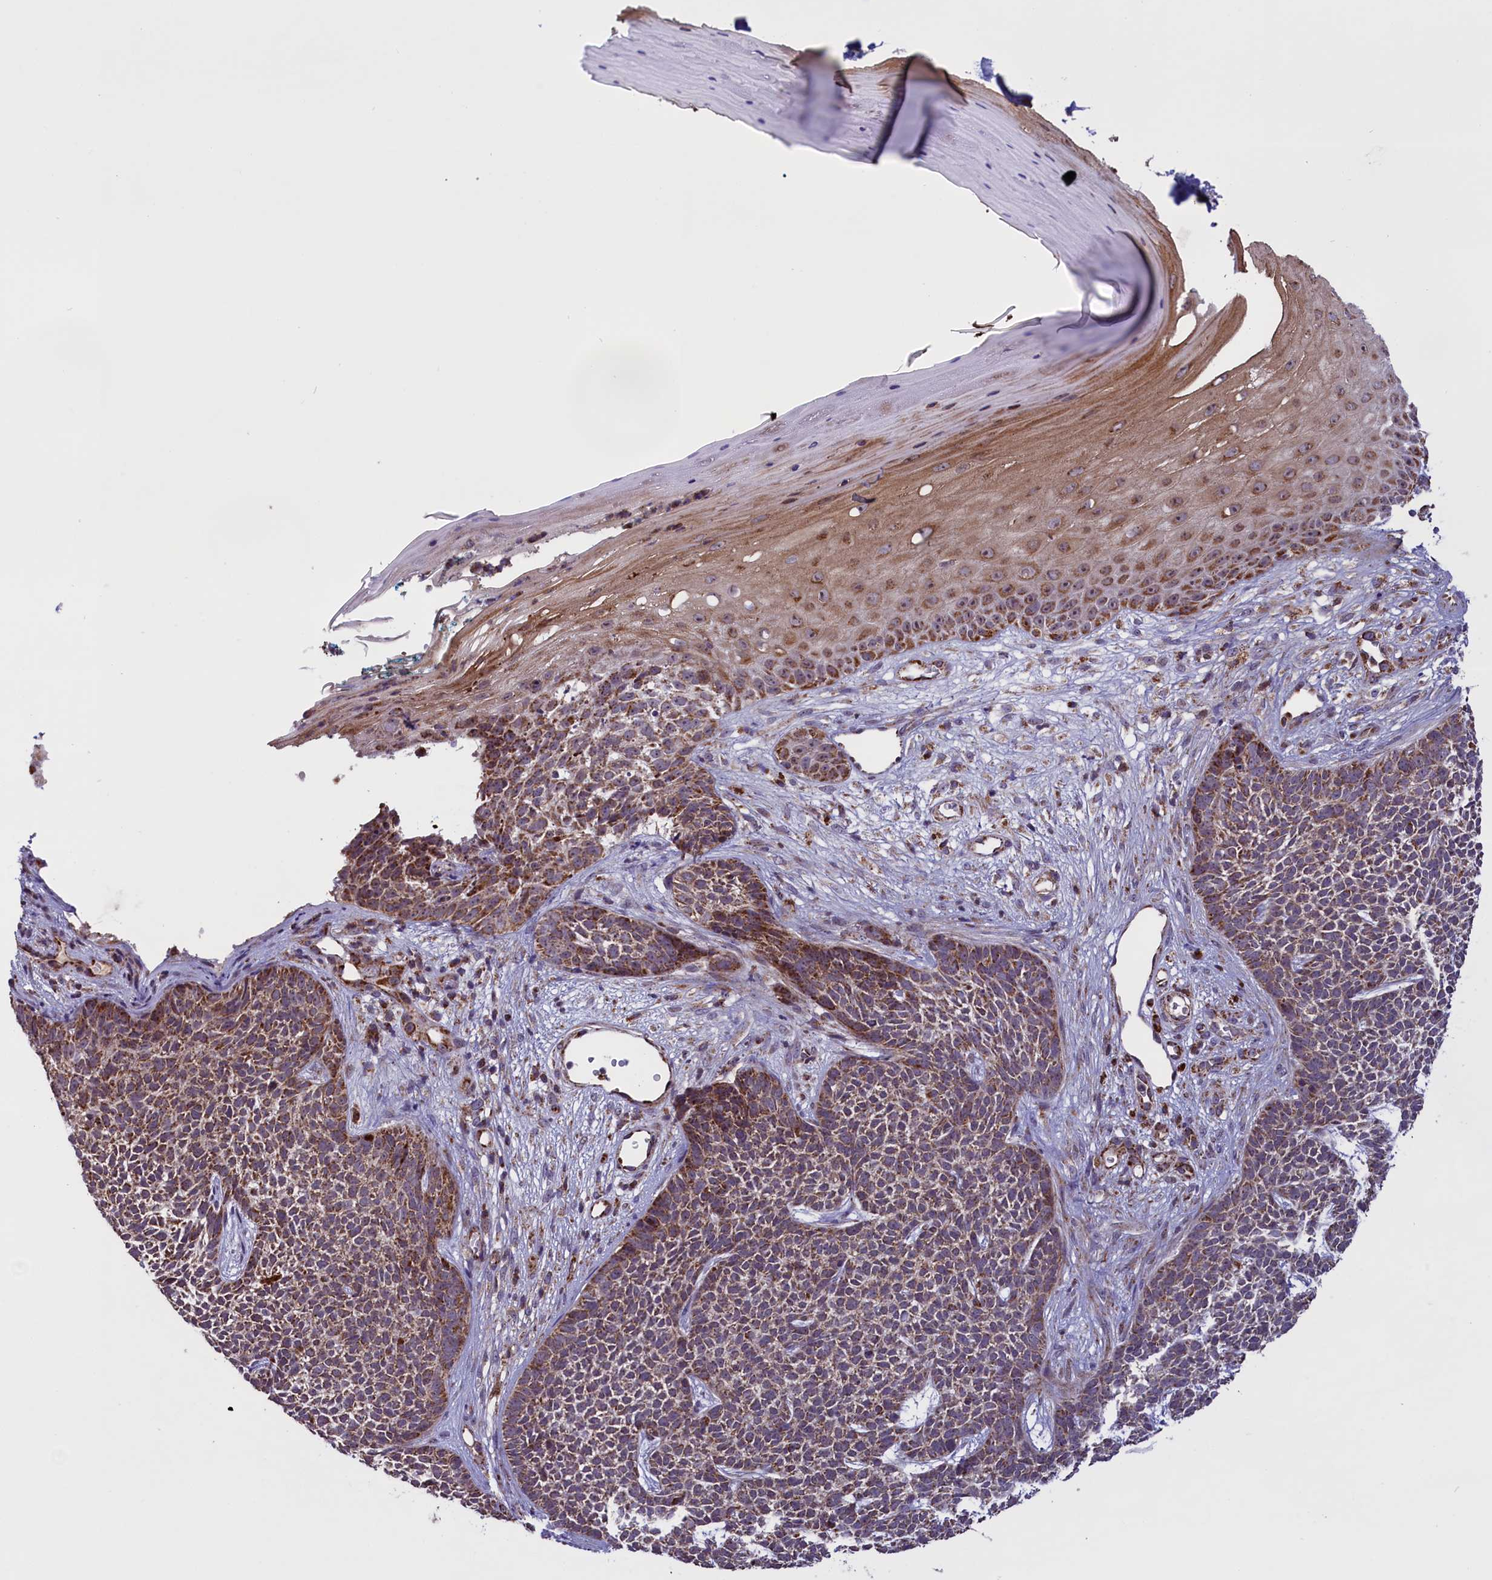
{"staining": {"intensity": "moderate", "quantity": ">75%", "location": "cytoplasmic/membranous"}, "tissue": "skin cancer", "cell_type": "Tumor cells", "image_type": "cancer", "snomed": [{"axis": "morphology", "description": "Basal cell carcinoma"}, {"axis": "topography", "description": "Skin"}], "caption": "Approximately >75% of tumor cells in skin cancer (basal cell carcinoma) exhibit moderate cytoplasmic/membranous protein expression as visualized by brown immunohistochemical staining.", "gene": "GLRX5", "patient": {"sex": "female", "age": 84}}